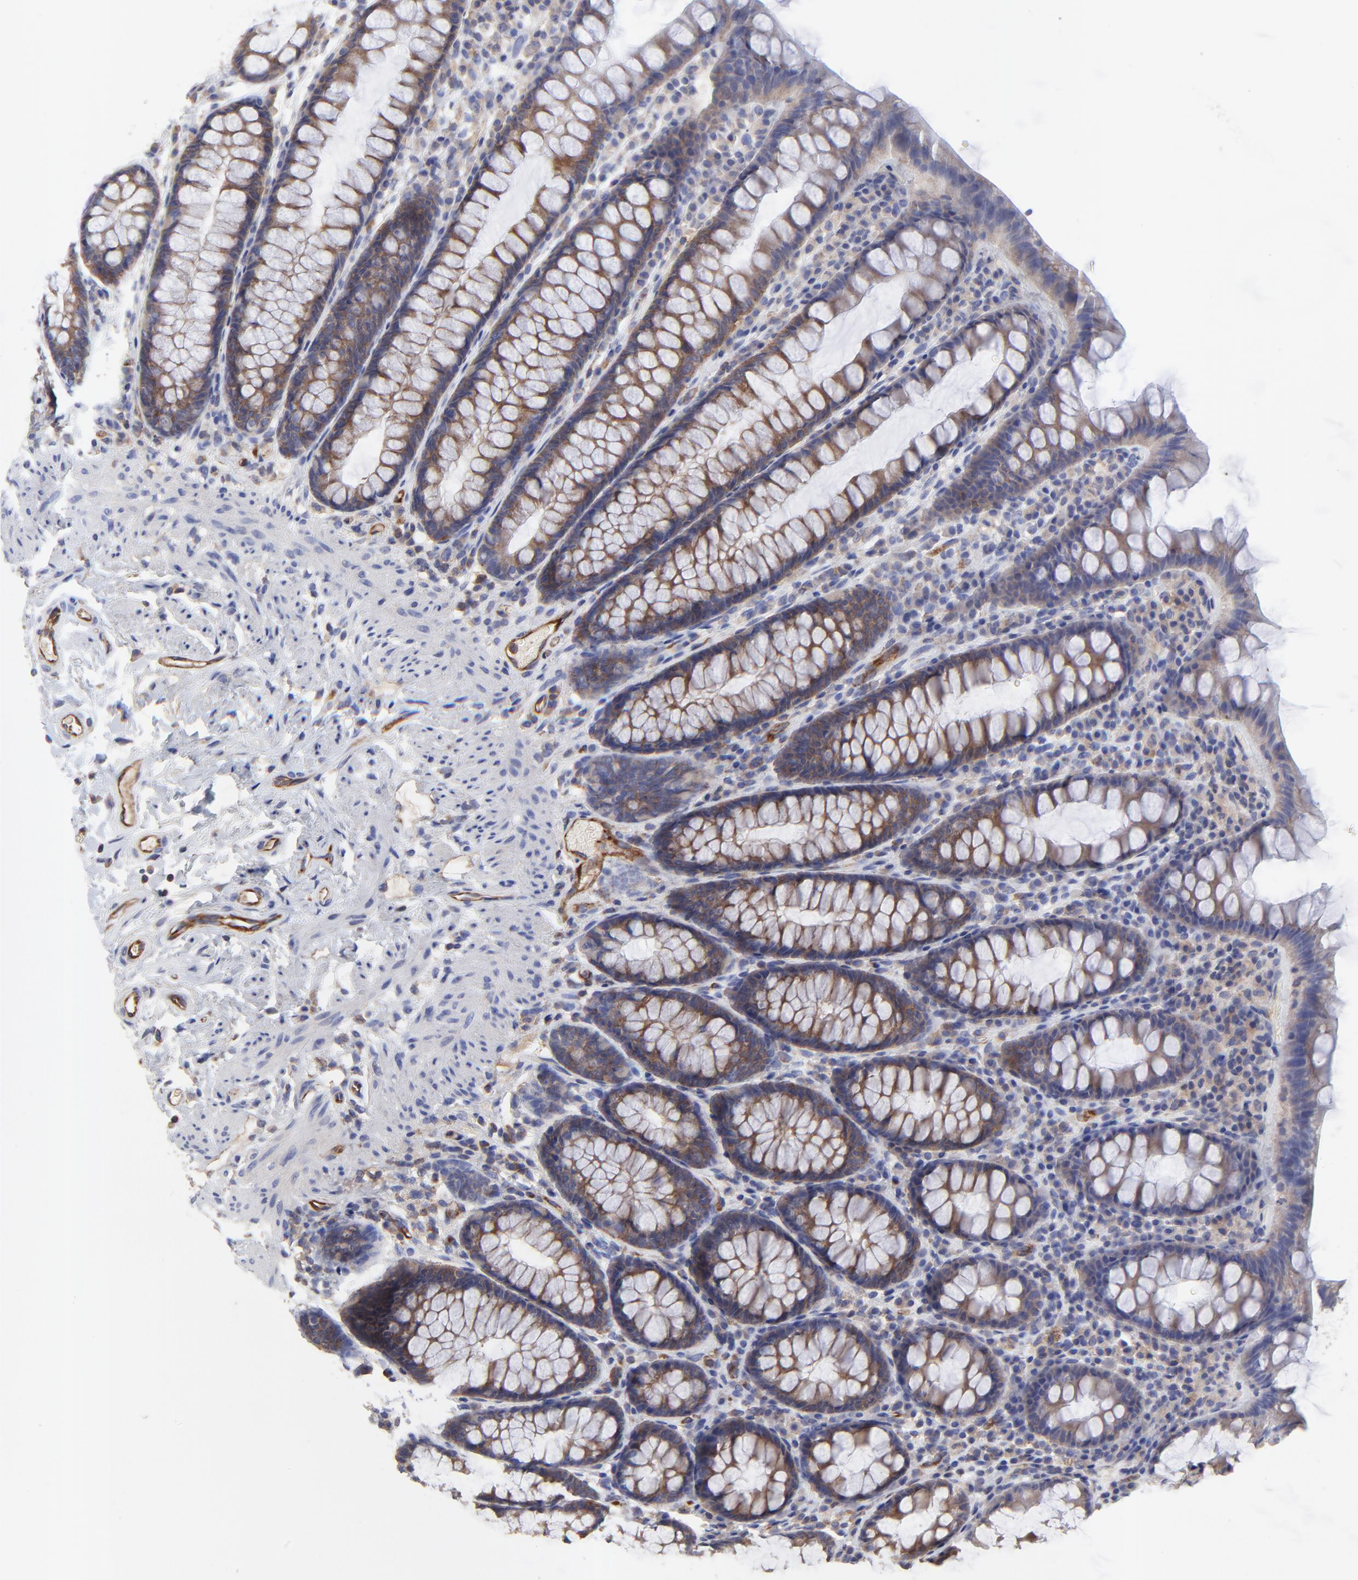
{"staining": {"intensity": "moderate", "quantity": ">75%", "location": "cytoplasmic/membranous"}, "tissue": "rectum", "cell_type": "Glandular cells", "image_type": "normal", "snomed": [{"axis": "morphology", "description": "Normal tissue, NOS"}, {"axis": "topography", "description": "Rectum"}], "caption": "This micrograph shows normal rectum stained with immunohistochemistry (IHC) to label a protein in brown. The cytoplasmic/membranous of glandular cells show moderate positivity for the protein. Nuclei are counter-stained blue.", "gene": "SULF2", "patient": {"sex": "male", "age": 92}}